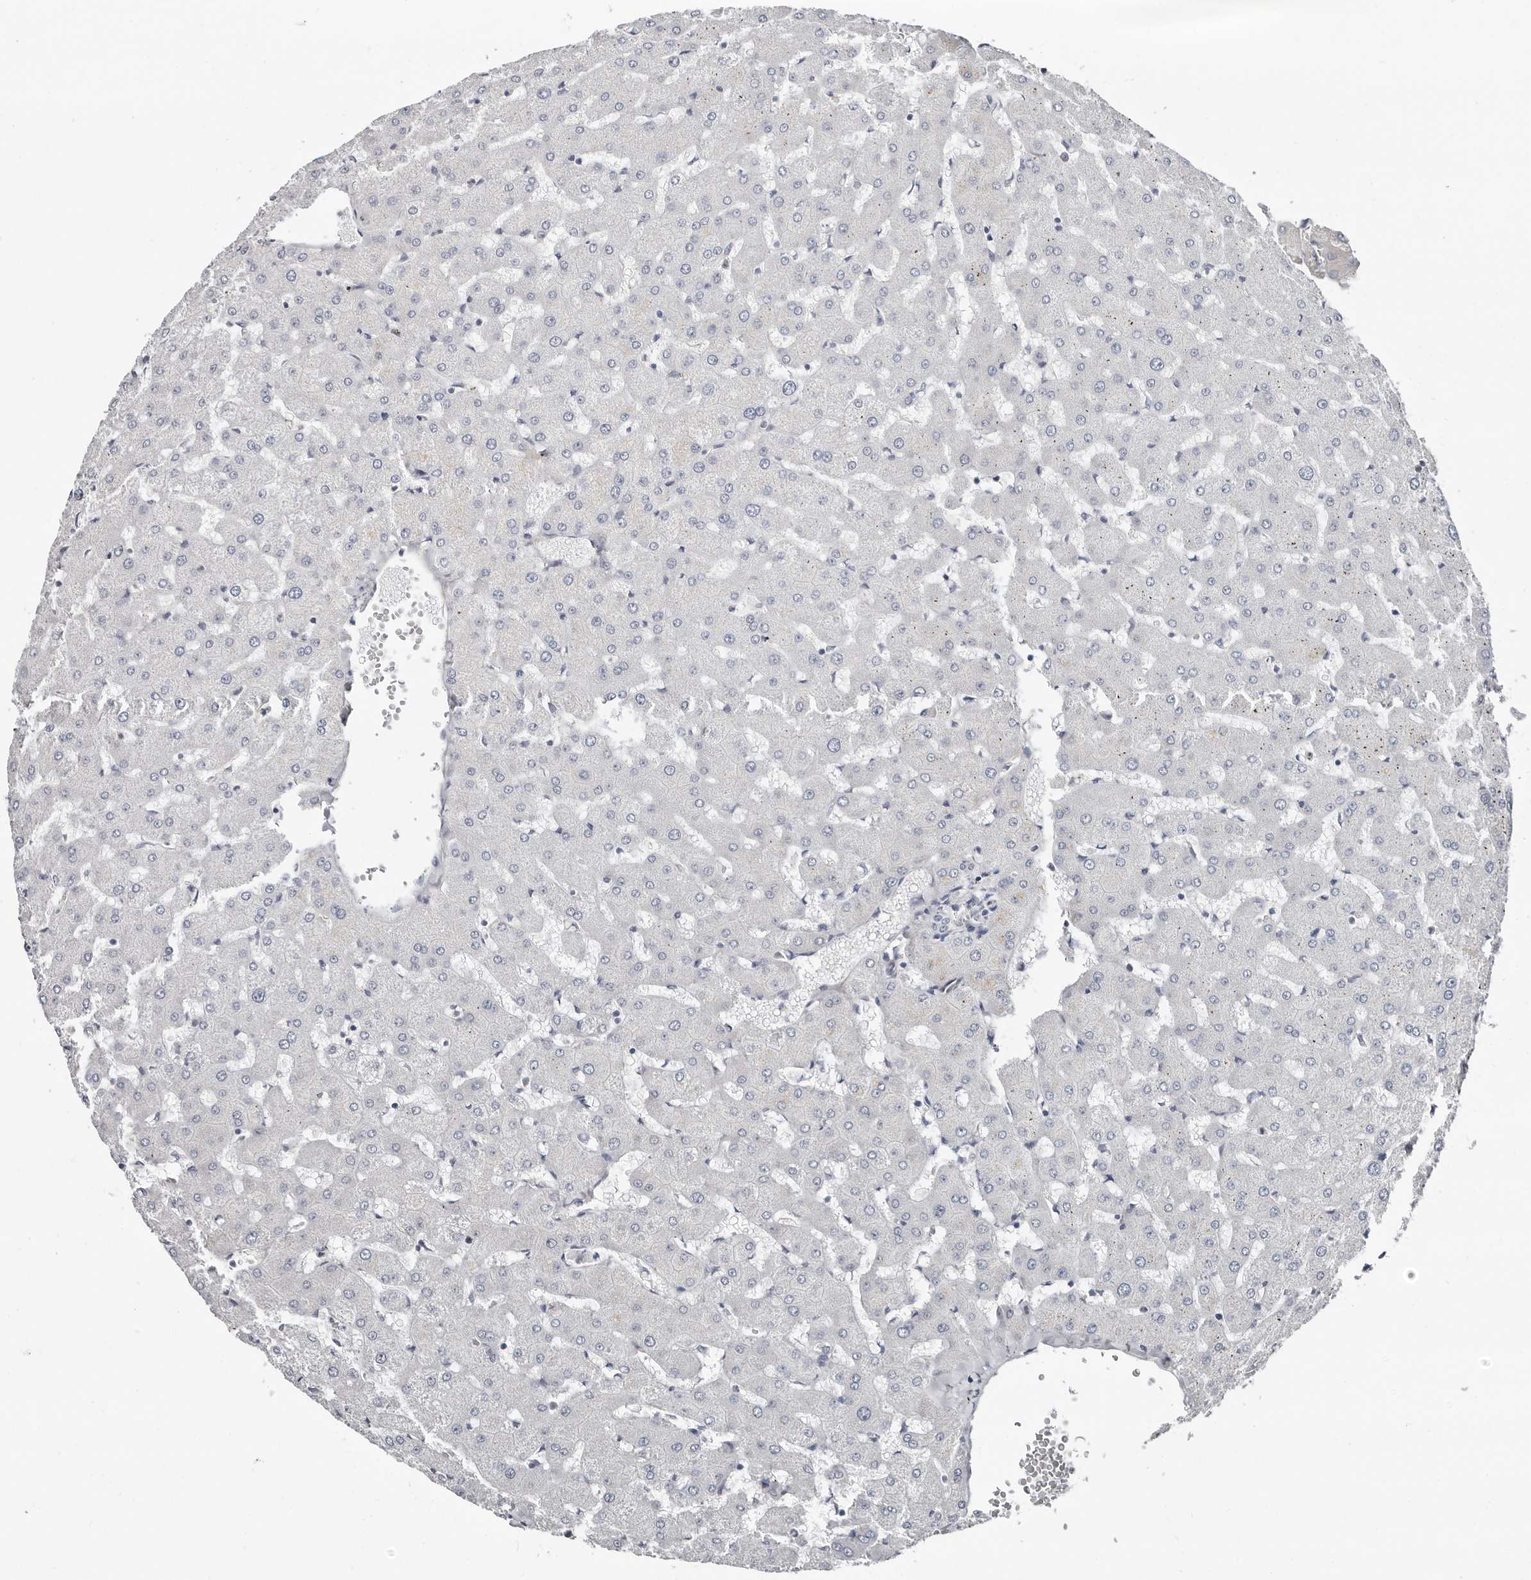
{"staining": {"intensity": "negative", "quantity": "none", "location": "none"}, "tissue": "liver", "cell_type": "Cholangiocytes", "image_type": "normal", "snomed": [{"axis": "morphology", "description": "Normal tissue, NOS"}, {"axis": "topography", "description": "Liver"}], "caption": "This is an immunohistochemistry image of unremarkable liver. There is no staining in cholangiocytes.", "gene": "ASRGL1", "patient": {"sex": "female", "age": 63}}